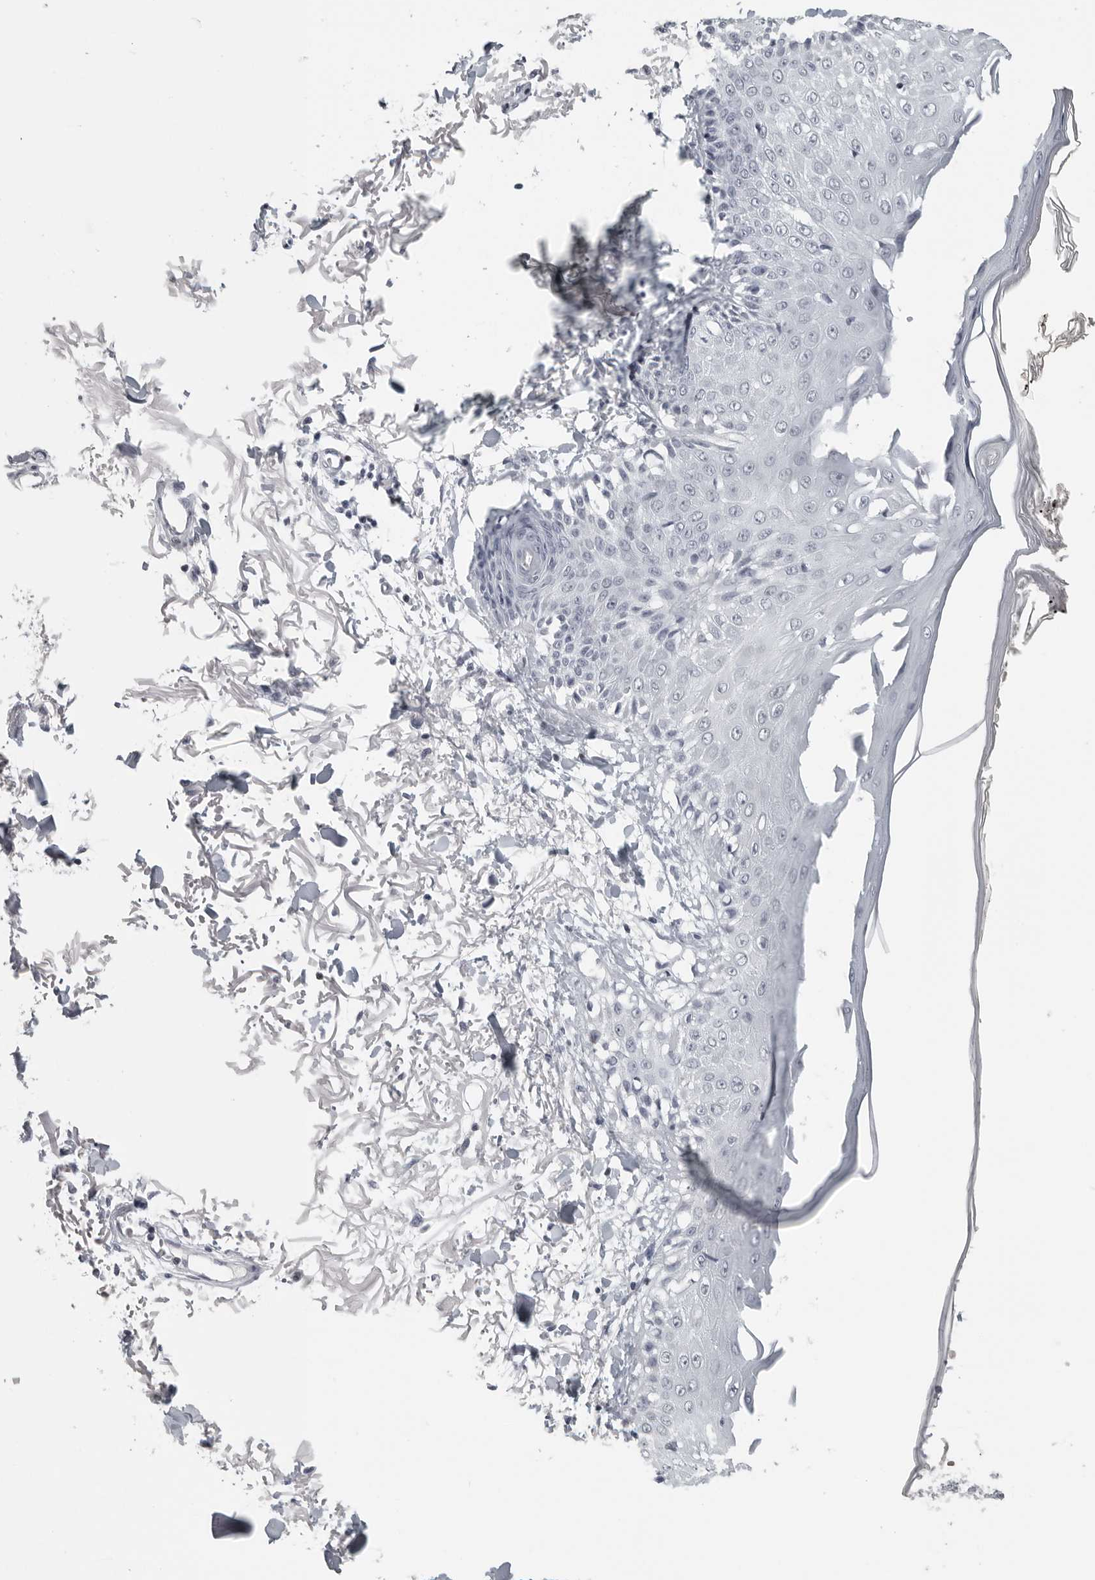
{"staining": {"intensity": "negative", "quantity": "none", "location": "none"}, "tissue": "skin", "cell_type": "Fibroblasts", "image_type": "normal", "snomed": [{"axis": "morphology", "description": "Normal tissue, NOS"}, {"axis": "morphology", "description": "Squamous cell carcinoma, NOS"}, {"axis": "topography", "description": "Skin"}, {"axis": "topography", "description": "Peripheral nerve tissue"}], "caption": "High power microscopy image of an immunohistochemistry image of unremarkable skin, revealing no significant expression in fibroblasts. (IHC, brightfield microscopy, high magnification).", "gene": "SATB2", "patient": {"sex": "male", "age": 83}}